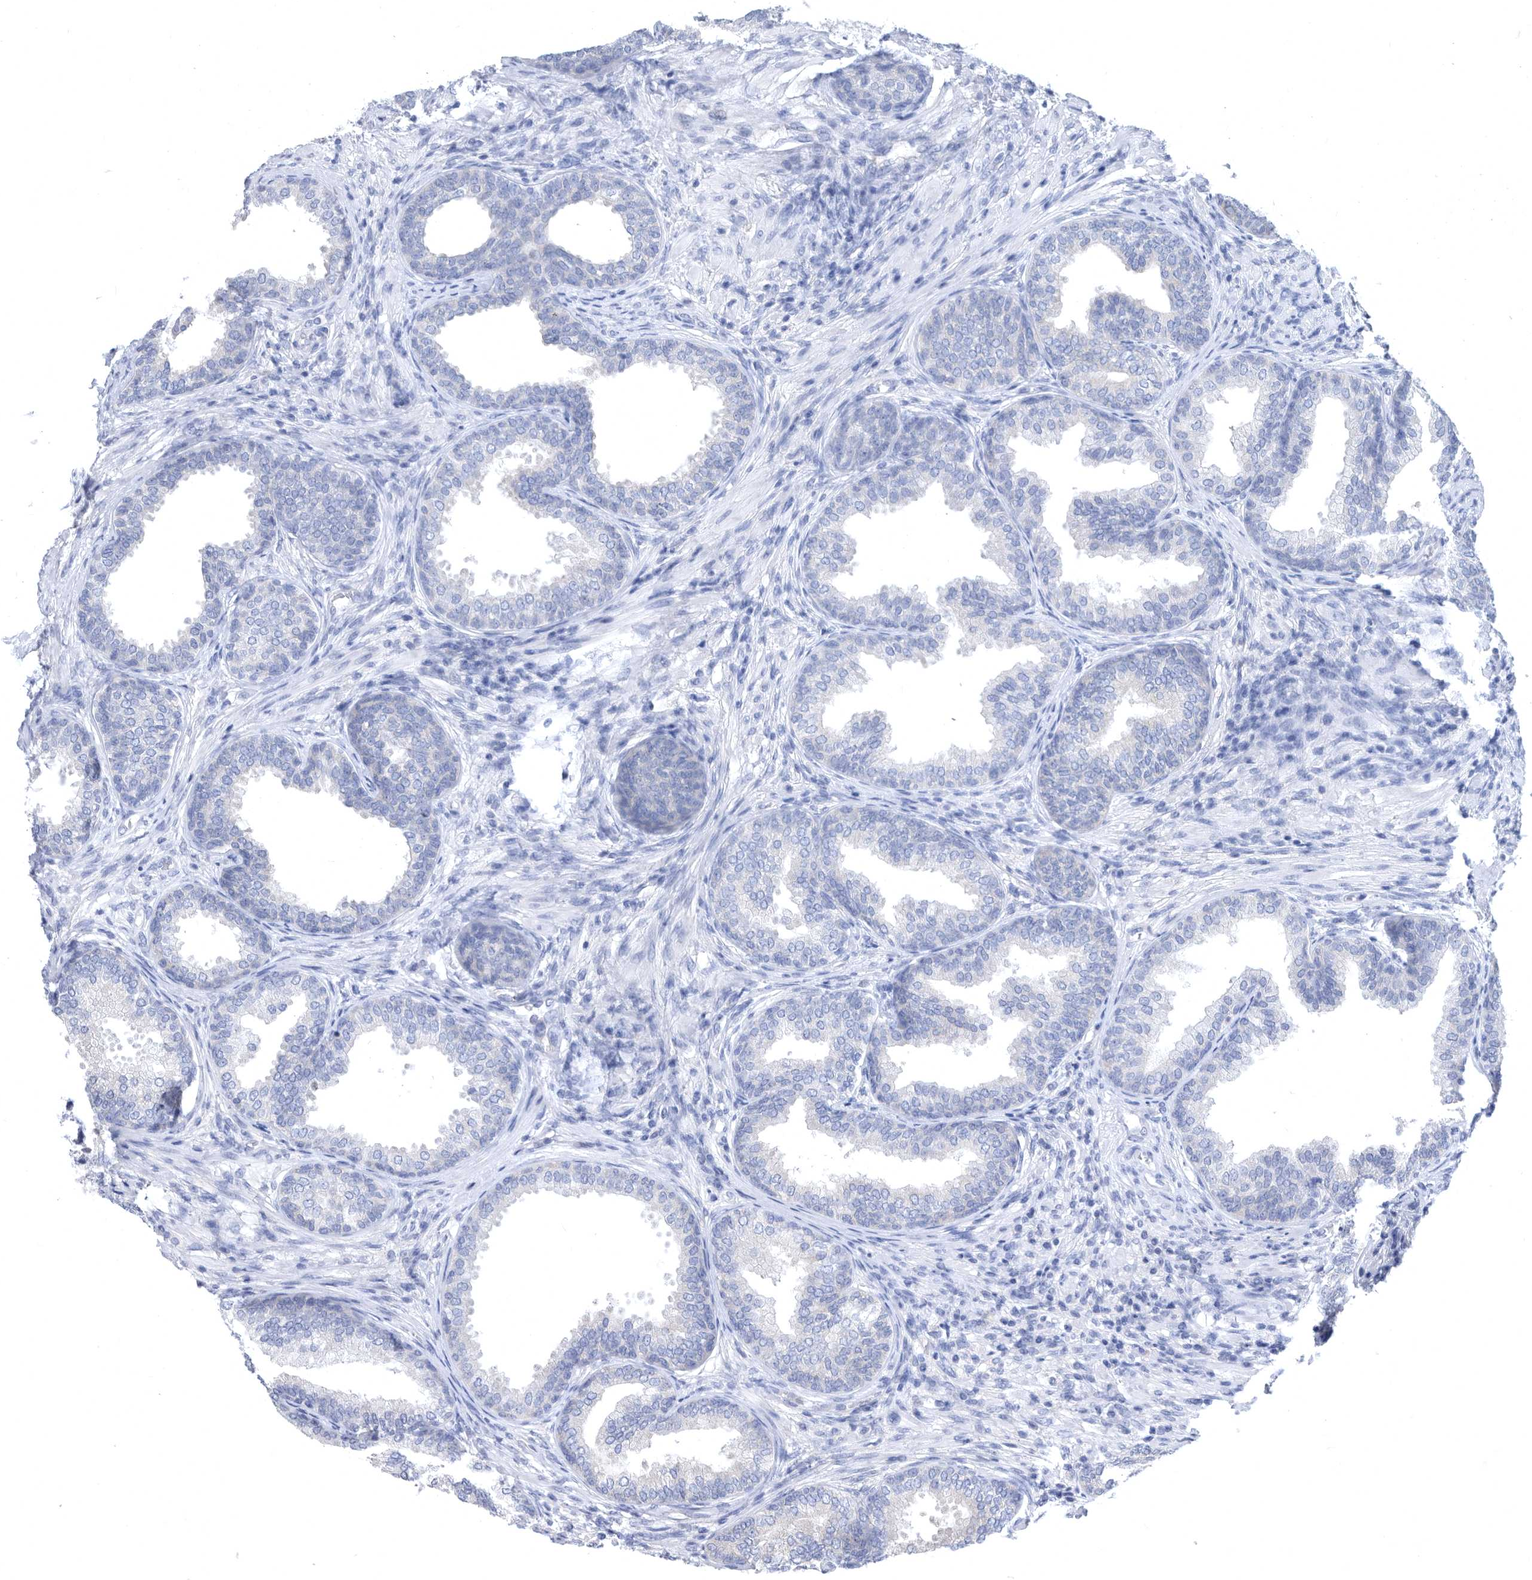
{"staining": {"intensity": "negative", "quantity": "none", "location": "none"}, "tissue": "prostate", "cell_type": "Glandular cells", "image_type": "normal", "snomed": [{"axis": "morphology", "description": "Normal tissue, NOS"}, {"axis": "topography", "description": "Prostate"}], "caption": "Immunohistochemical staining of unremarkable prostate displays no significant positivity in glandular cells. Nuclei are stained in blue.", "gene": "CCT4", "patient": {"sex": "male", "age": 76}}